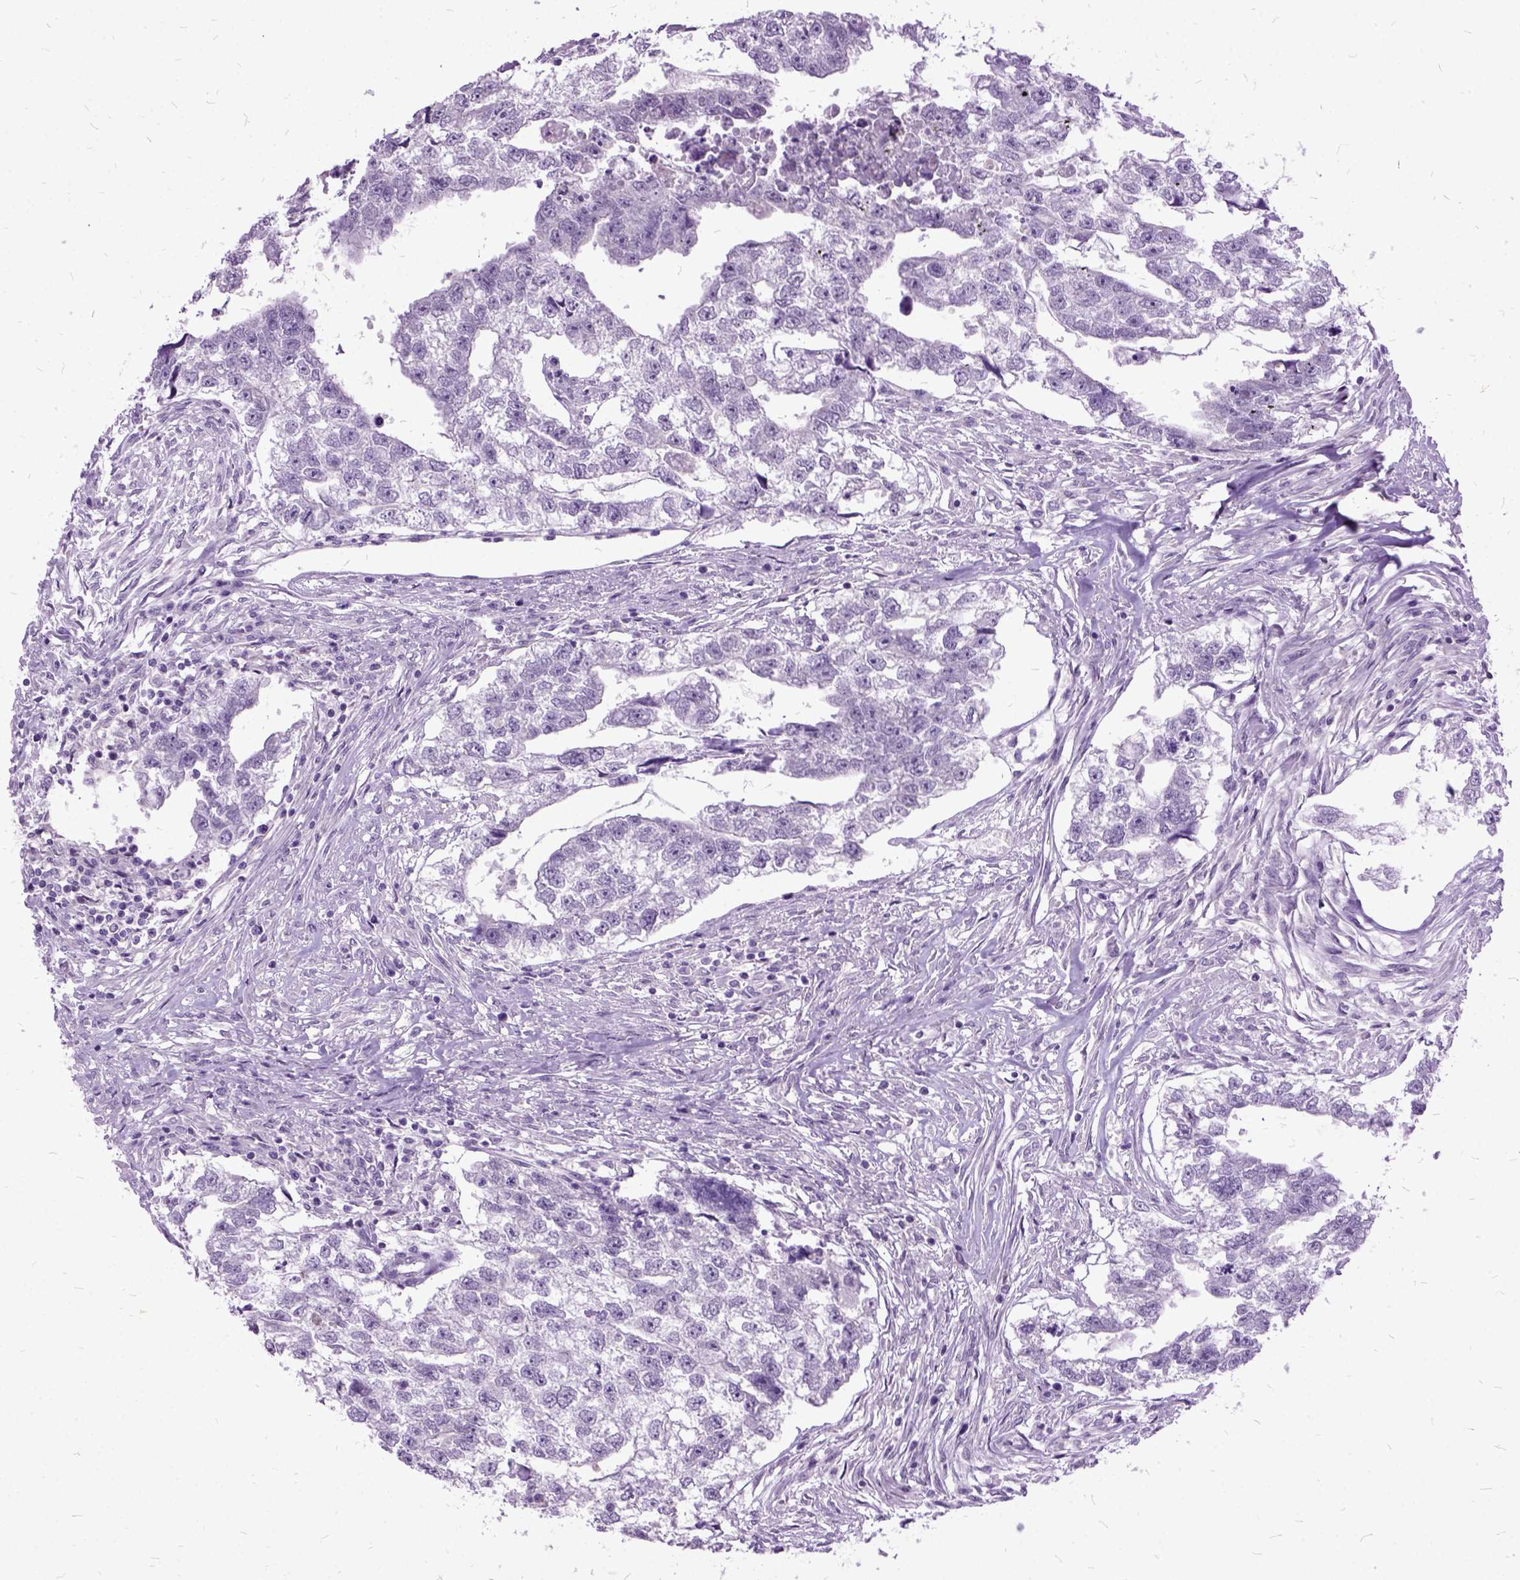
{"staining": {"intensity": "negative", "quantity": "none", "location": "none"}, "tissue": "testis cancer", "cell_type": "Tumor cells", "image_type": "cancer", "snomed": [{"axis": "morphology", "description": "Carcinoma, Embryonal, NOS"}, {"axis": "morphology", "description": "Teratoma, malignant, NOS"}, {"axis": "topography", "description": "Testis"}], "caption": "Embryonal carcinoma (testis) was stained to show a protein in brown. There is no significant staining in tumor cells.", "gene": "MME", "patient": {"sex": "male", "age": 44}}